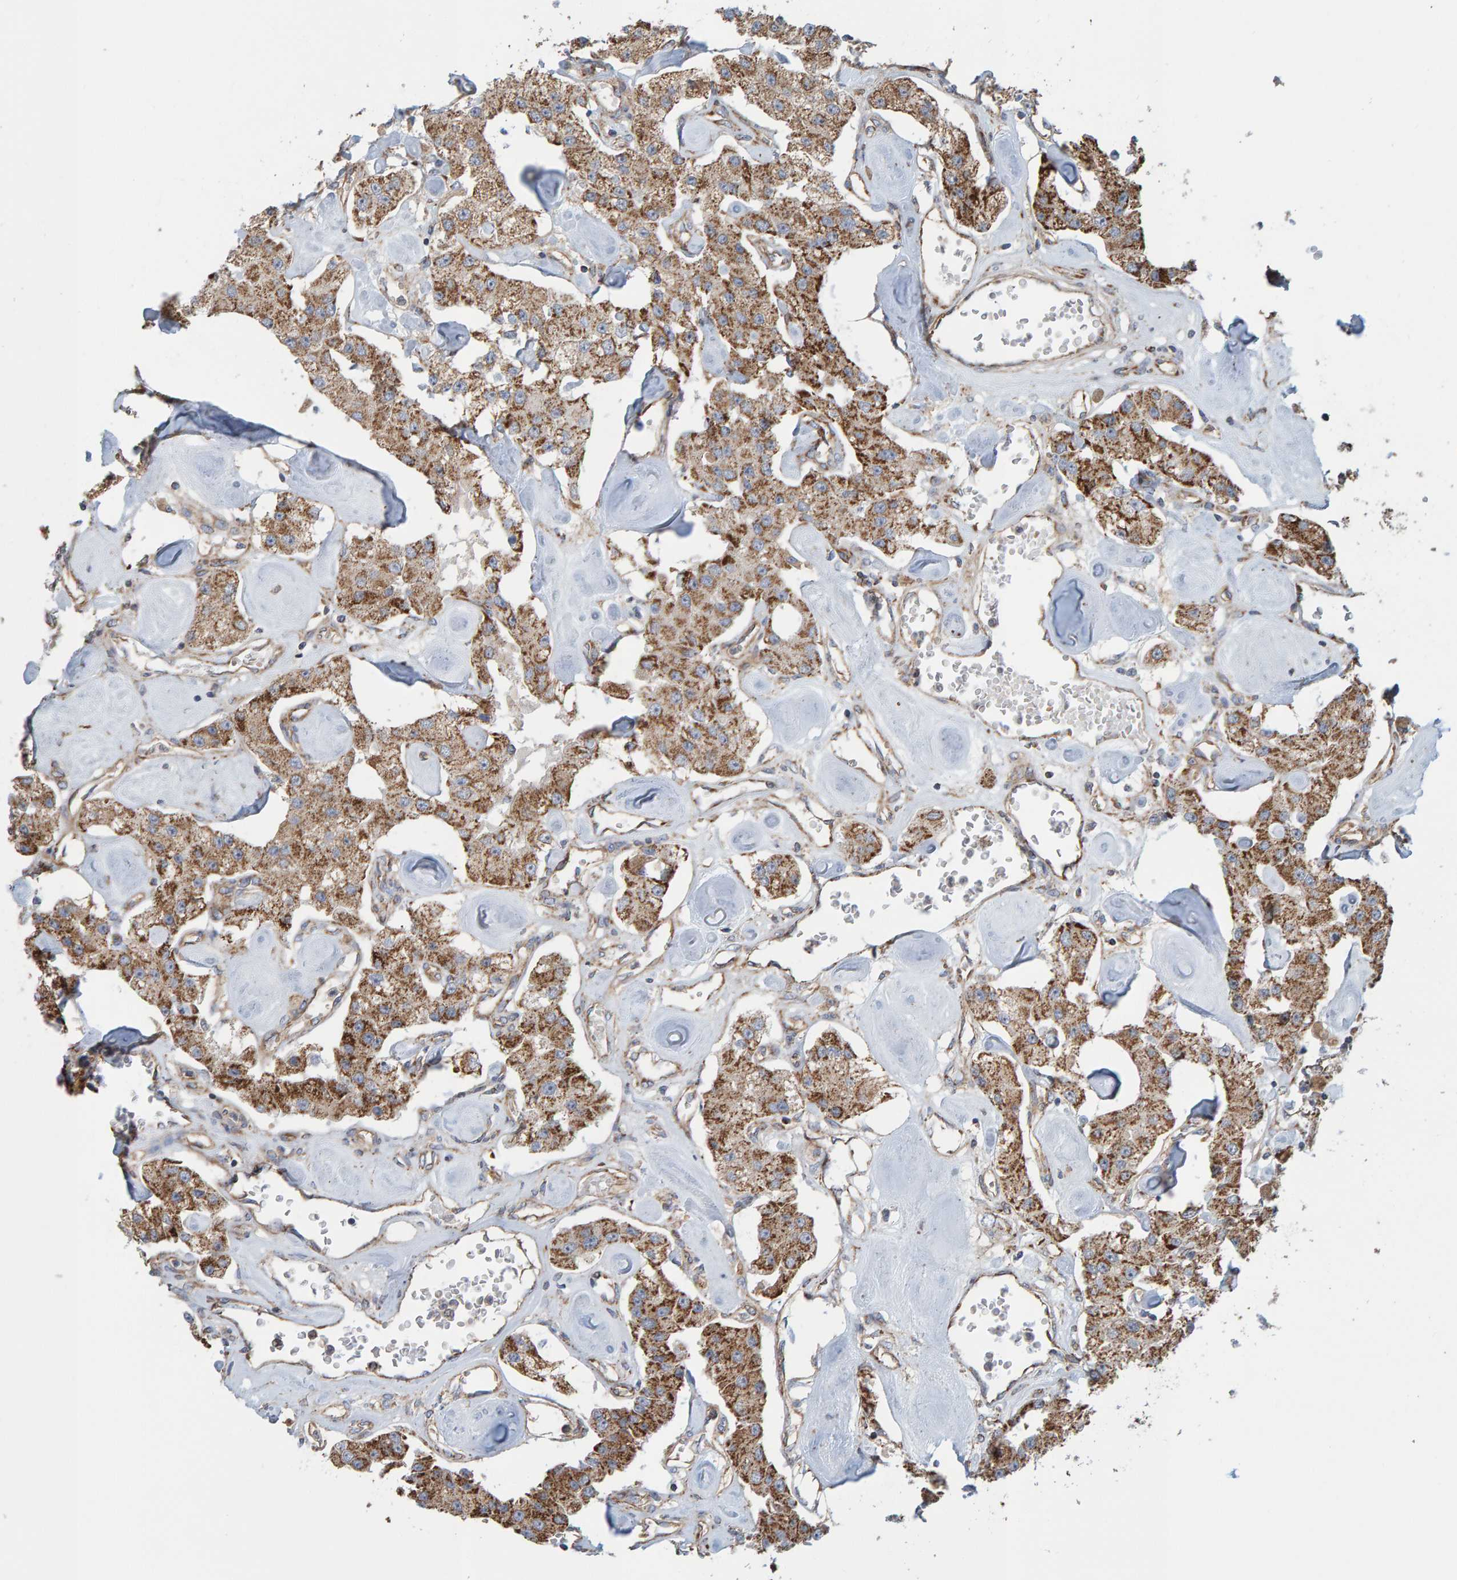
{"staining": {"intensity": "strong", "quantity": ">75%", "location": "cytoplasmic/membranous"}, "tissue": "carcinoid", "cell_type": "Tumor cells", "image_type": "cancer", "snomed": [{"axis": "morphology", "description": "Carcinoid, malignant, NOS"}, {"axis": "topography", "description": "Pancreas"}], "caption": "Human carcinoid stained with a brown dye demonstrates strong cytoplasmic/membranous positive positivity in about >75% of tumor cells.", "gene": "MRPL45", "patient": {"sex": "male", "age": 41}}